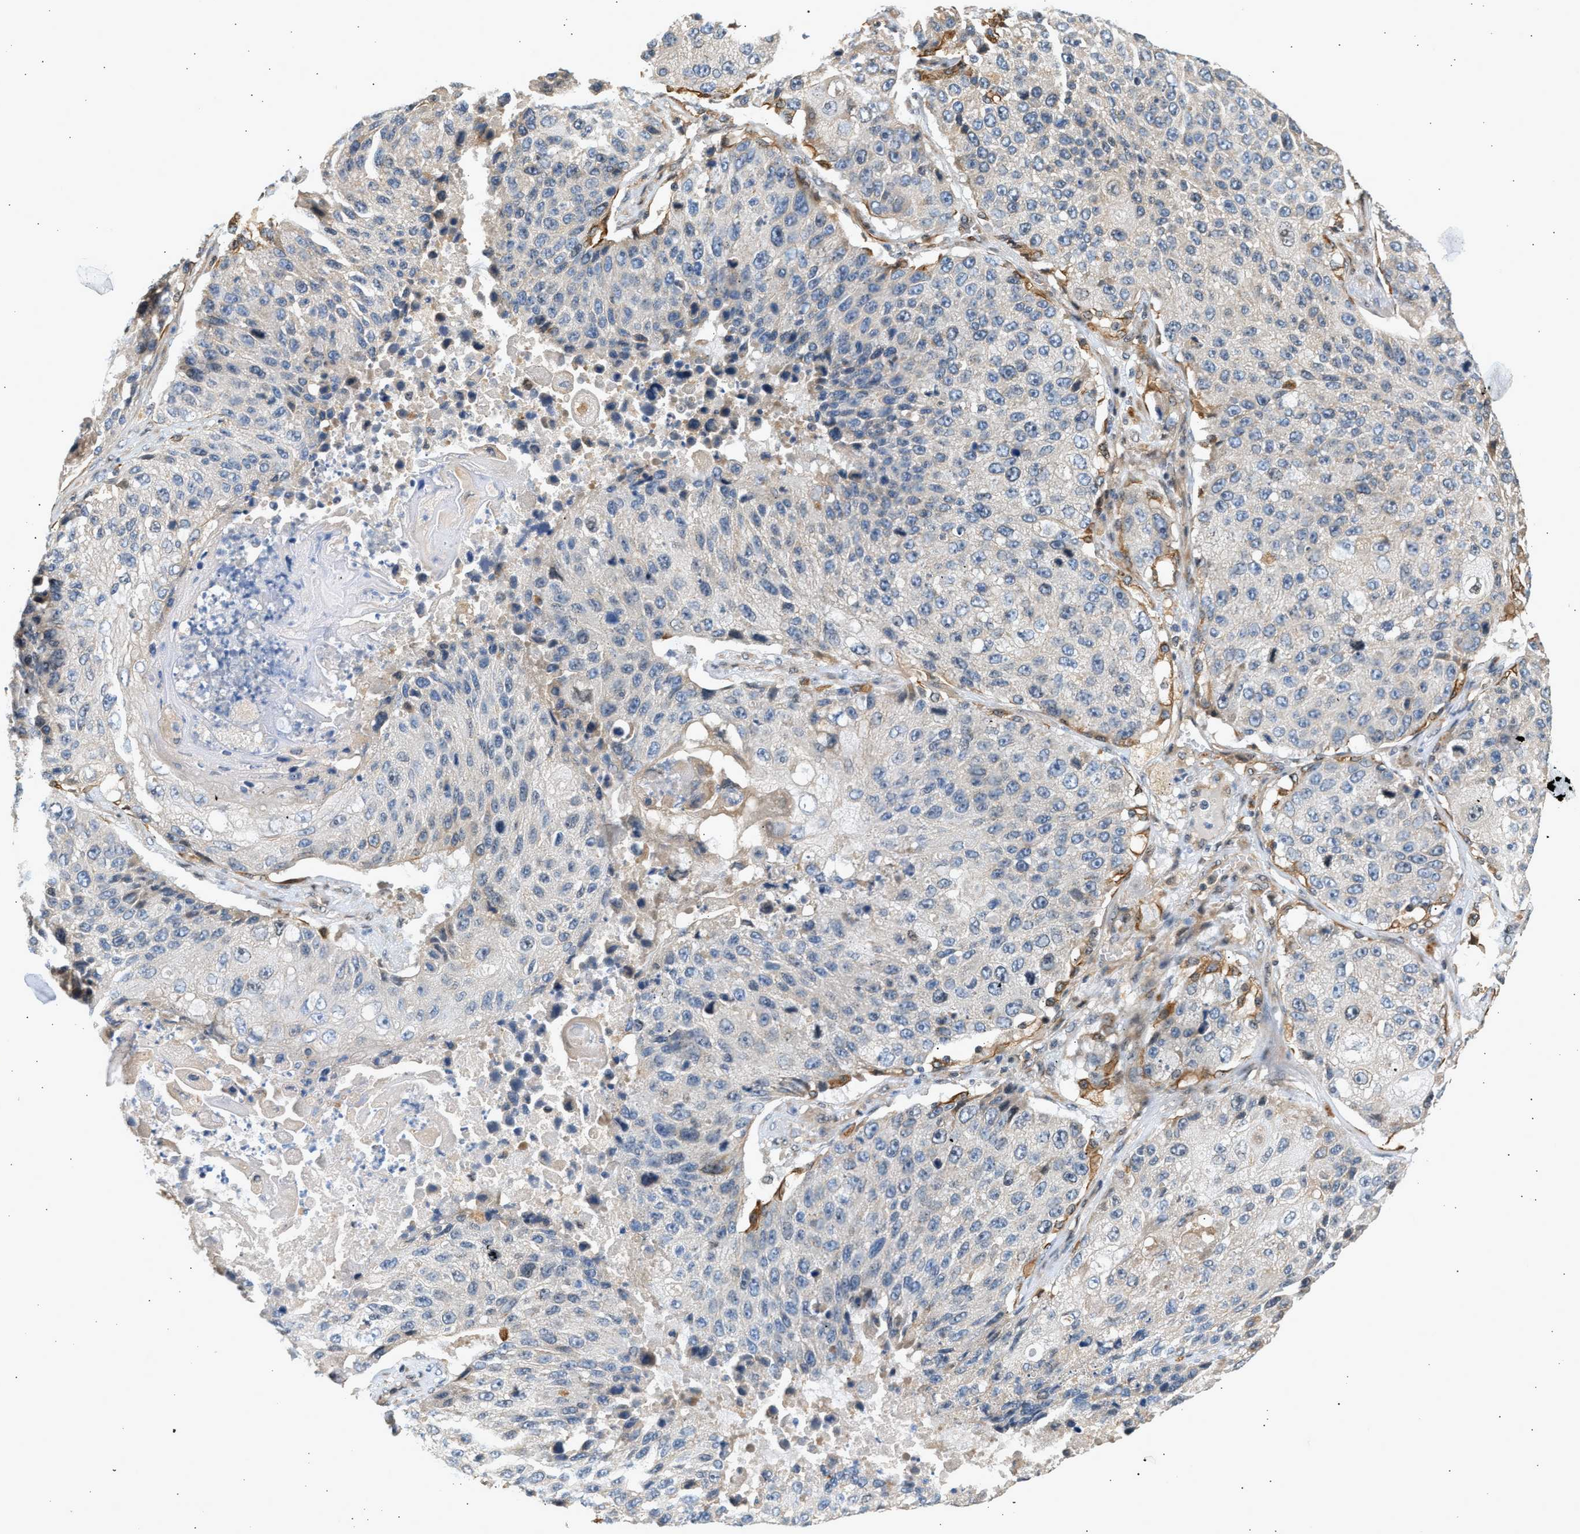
{"staining": {"intensity": "negative", "quantity": "none", "location": "none"}, "tissue": "lung cancer", "cell_type": "Tumor cells", "image_type": "cancer", "snomed": [{"axis": "morphology", "description": "Squamous cell carcinoma, NOS"}, {"axis": "topography", "description": "Lung"}], "caption": "This histopathology image is of lung squamous cell carcinoma stained with IHC to label a protein in brown with the nuclei are counter-stained blue. There is no expression in tumor cells.", "gene": "WDR31", "patient": {"sex": "male", "age": 61}}